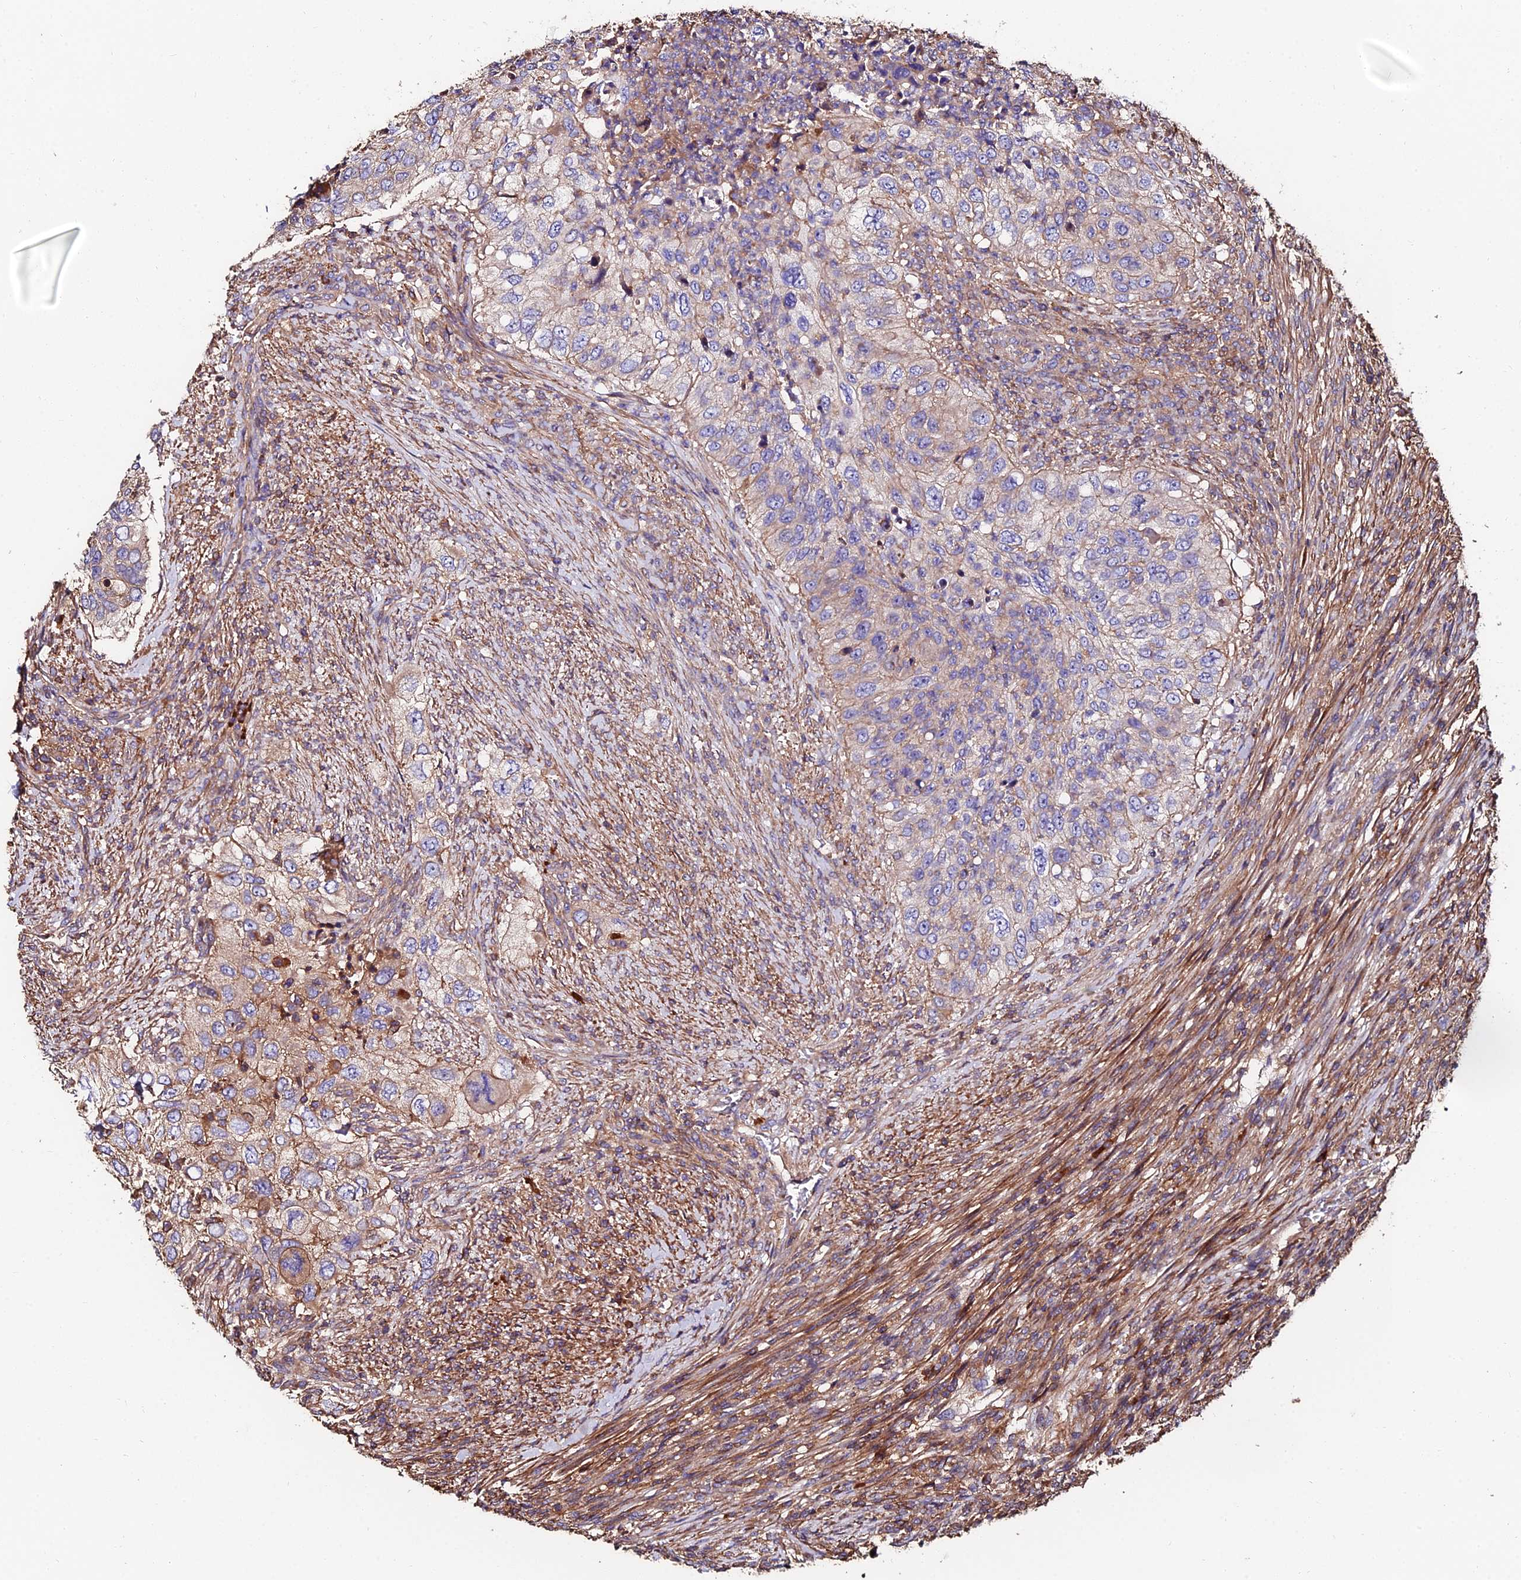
{"staining": {"intensity": "weak", "quantity": "<25%", "location": "cytoplasmic/membranous"}, "tissue": "urothelial cancer", "cell_type": "Tumor cells", "image_type": "cancer", "snomed": [{"axis": "morphology", "description": "Urothelial carcinoma, High grade"}, {"axis": "topography", "description": "Urinary bladder"}], "caption": "Tumor cells show no significant protein positivity in urothelial cancer. The staining was performed using DAB (3,3'-diaminobenzidine) to visualize the protein expression in brown, while the nuclei were stained in blue with hematoxylin (Magnification: 20x).", "gene": "EXT1", "patient": {"sex": "female", "age": 60}}